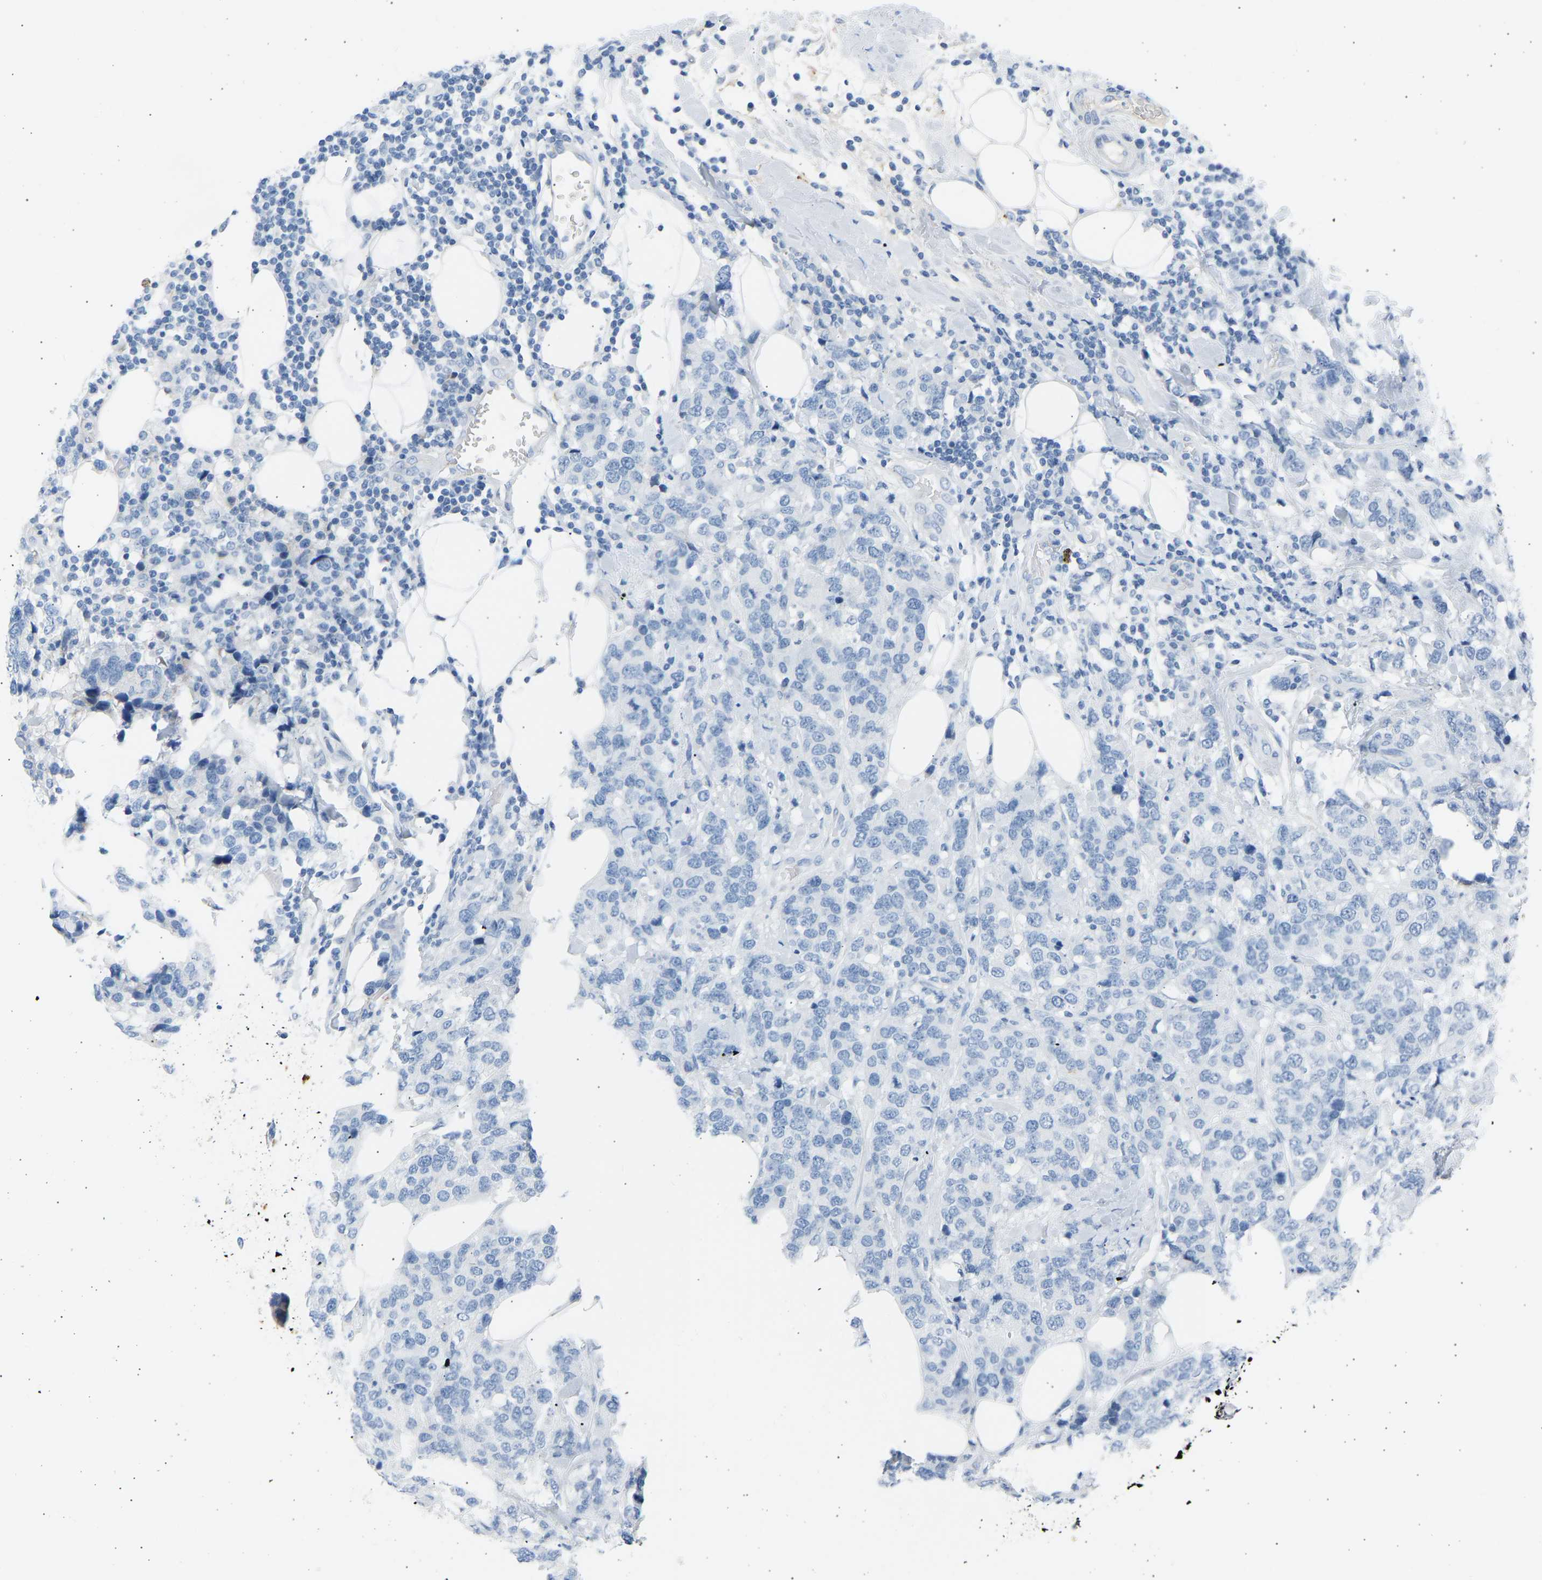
{"staining": {"intensity": "negative", "quantity": "none", "location": "none"}, "tissue": "breast cancer", "cell_type": "Tumor cells", "image_type": "cancer", "snomed": [{"axis": "morphology", "description": "Lobular carcinoma"}, {"axis": "topography", "description": "Breast"}], "caption": "An immunohistochemistry (IHC) image of lobular carcinoma (breast) is shown. There is no staining in tumor cells of lobular carcinoma (breast).", "gene": "GNAS", "patient": {"sex": "female", "age": 59}}